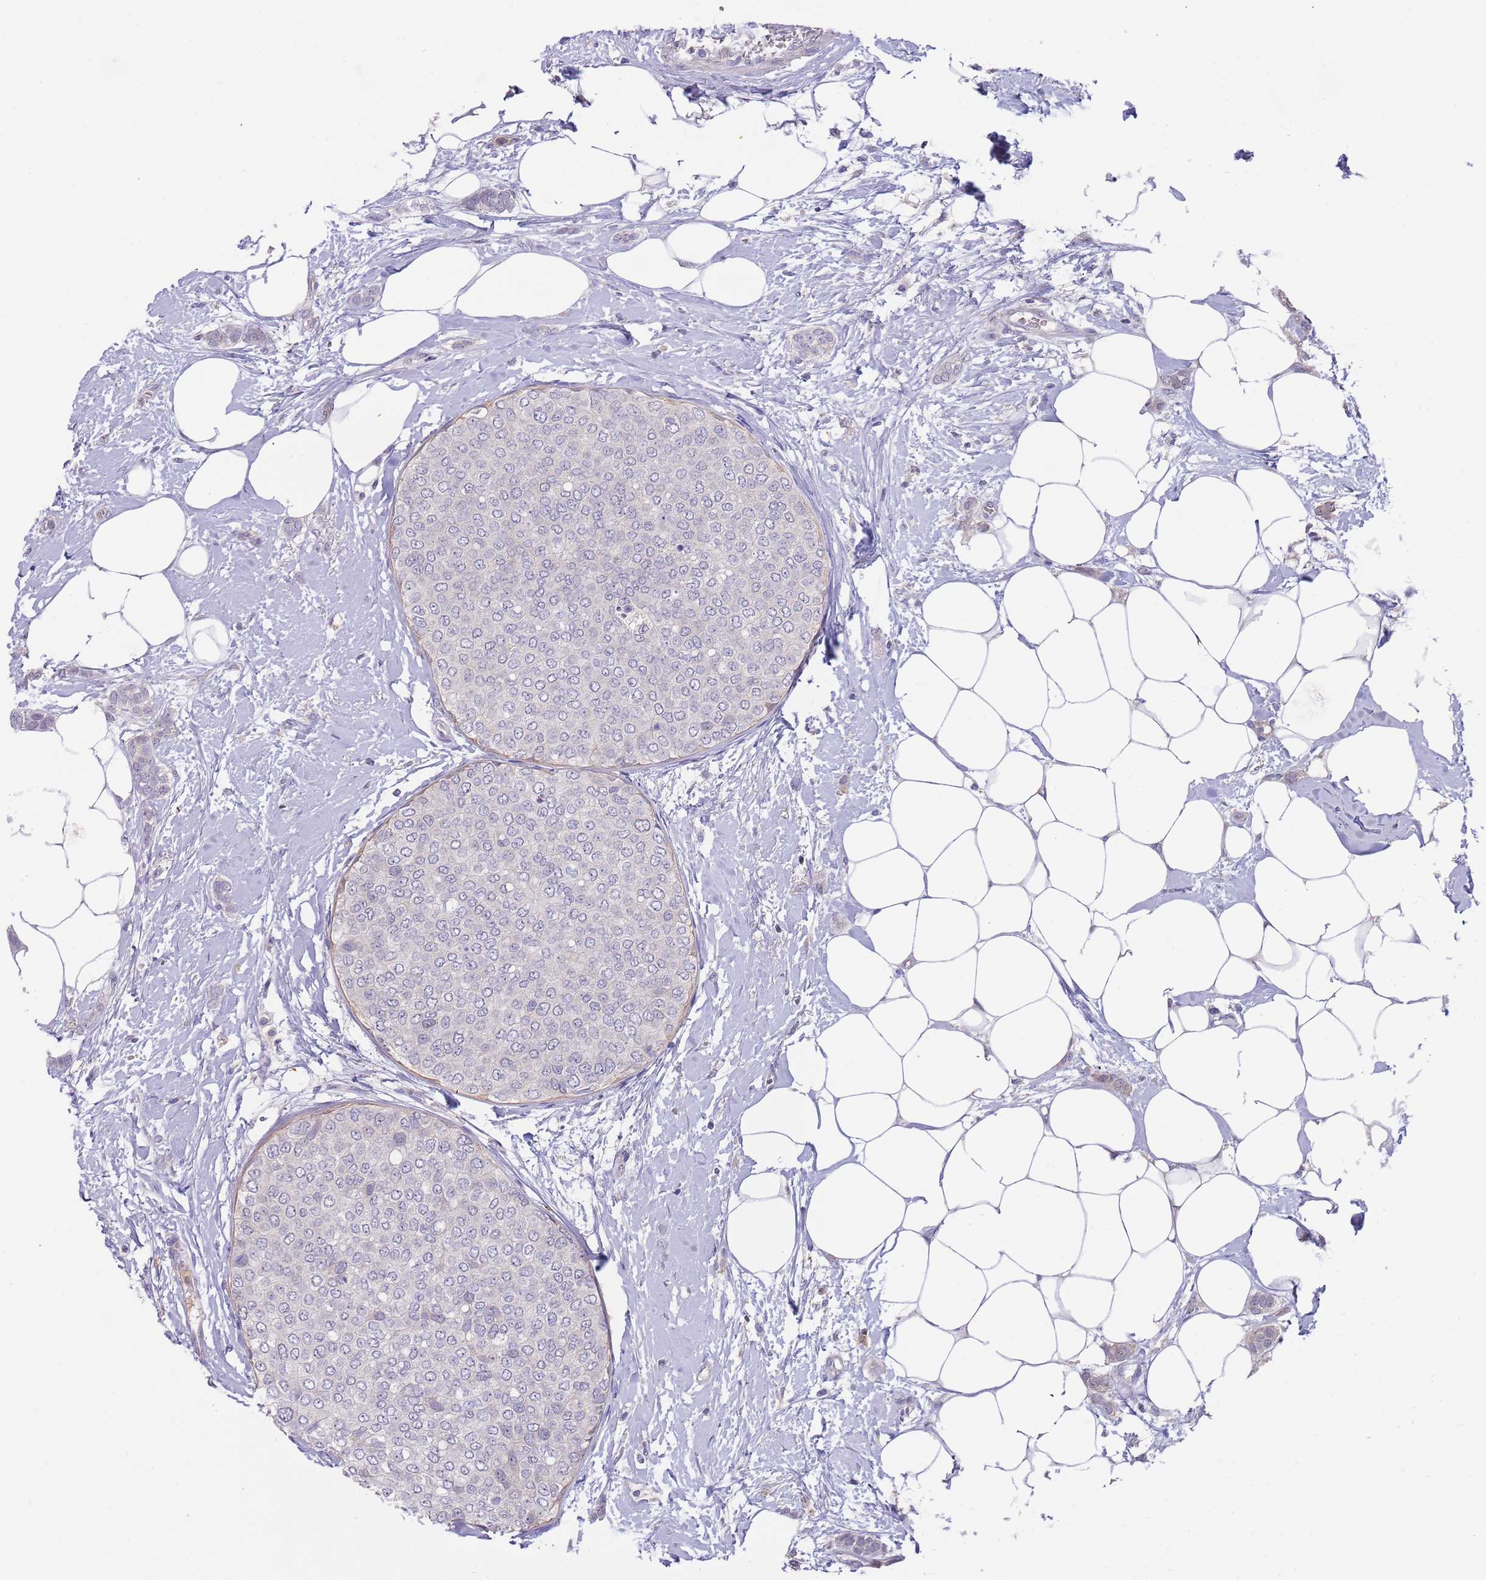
{"staining": {"intensity": "negative", "quantity": "none", "location": "none"}, "tissue": "breast cancer", "cell_type": "Tumor cells", "image_type": "cancer", "snomed": [{"axis": "morphology", "description": "Duct carcinoma"}, {"axis": "topography", "description": "Breast"}], "caption": "Intraductal carcinoma (breast) stained for a protein using immunohistochemistry (IHC) reveals no expression tumor cells.", "gene": "AP5S1", "patient": {"sex": "female", "age": 72}}